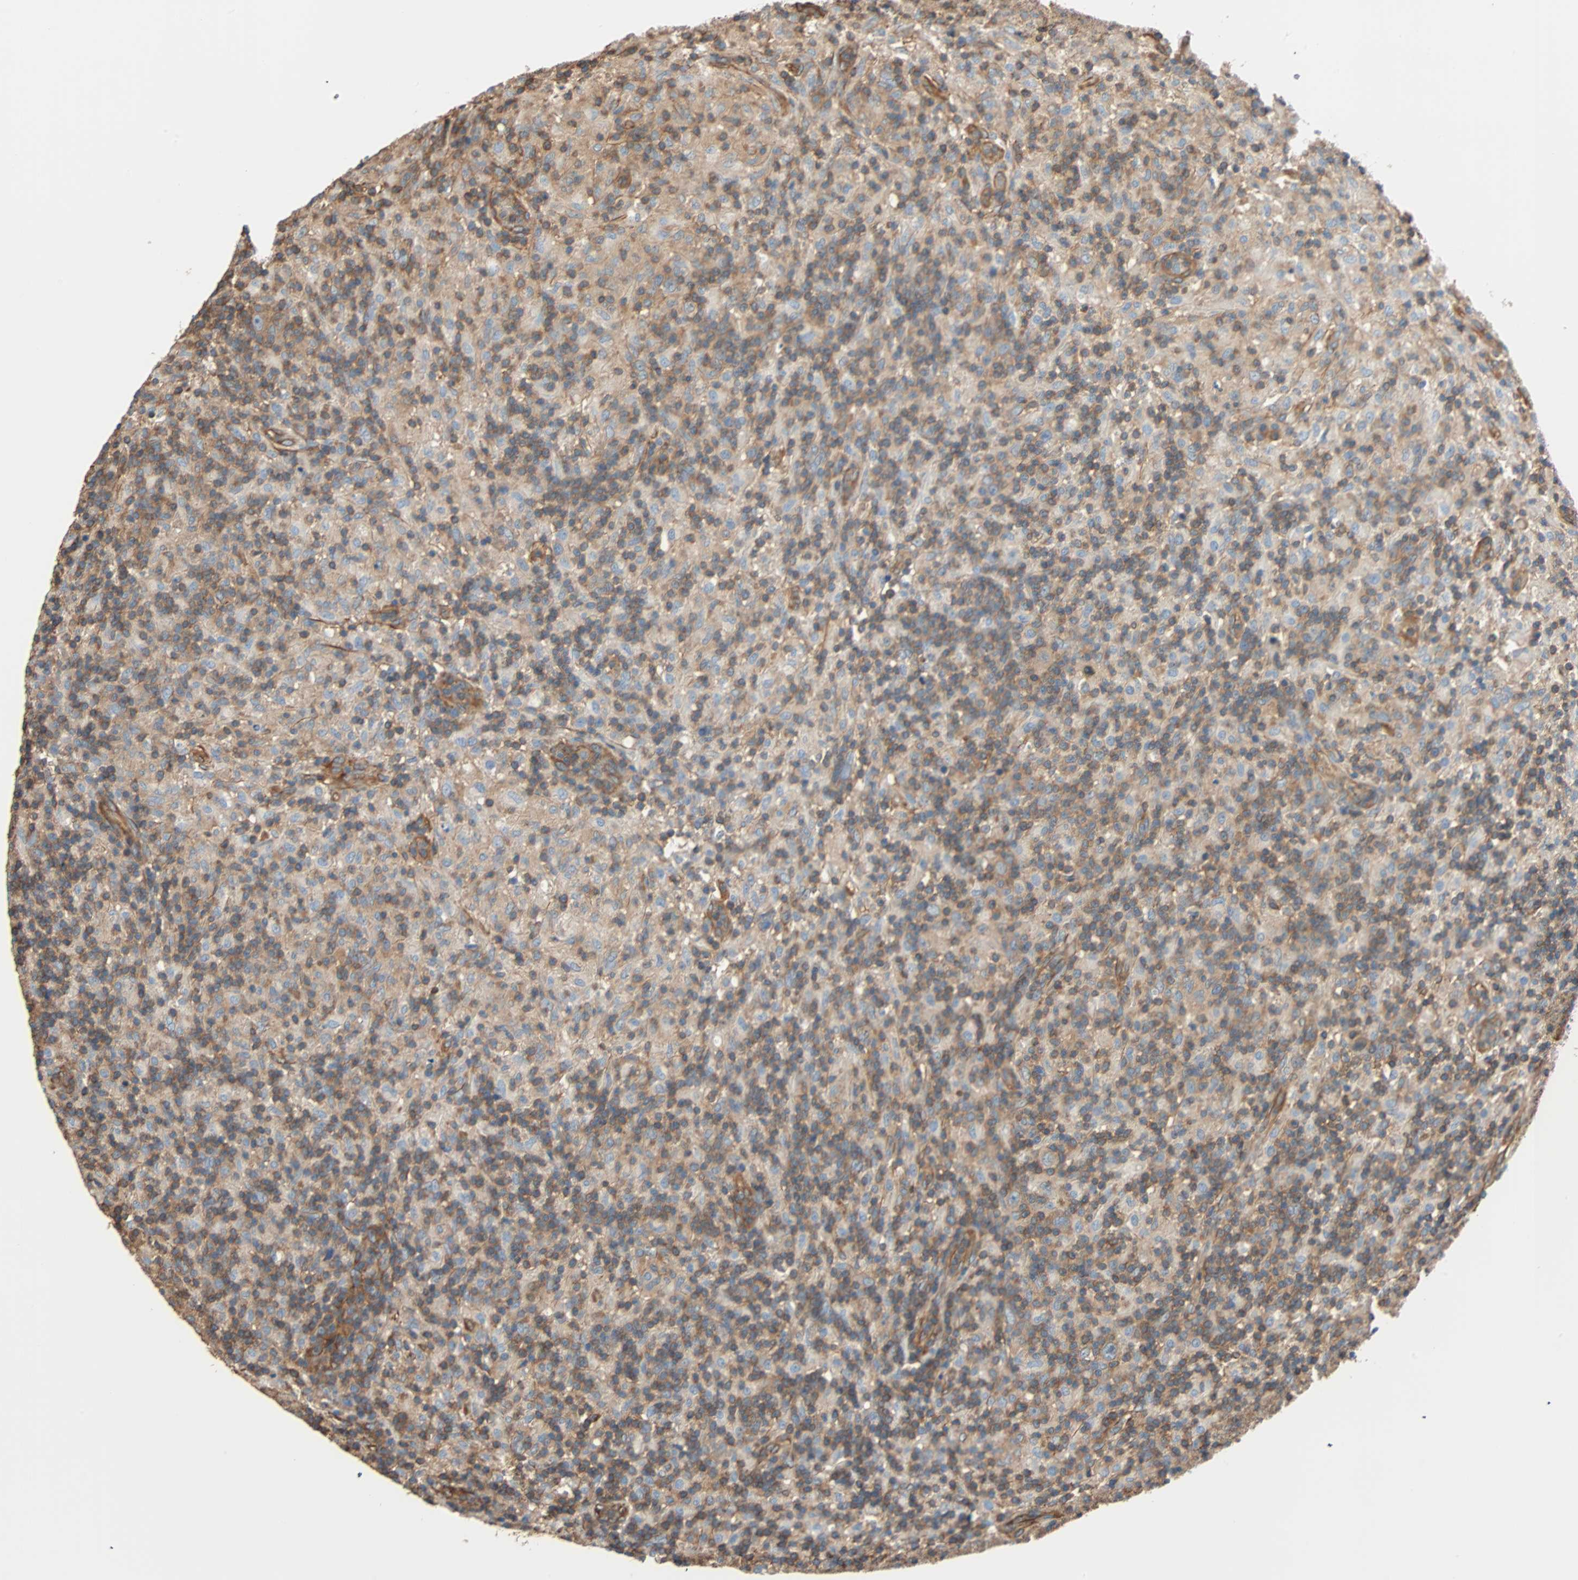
{"staining": {"intensity": "weak", "quantity": ">75%", "location": "cytoplasmic/membranous"}, "tissue": "lymphoma", "cell_type": "Tumor cells", "image_type": "cancer", "snomed": [{"axis": "morphology", "description": "Hodgkin's disease, NOS"}, {"axis": "topography", "description": "Lymph node"}], "caption": "Human lymphoma stained for a protein (brown) reveals weak cytoplasmic/membranous positive staining in approximately >75% of tumor cells.", "gene": "GALNT10", "patient": {"sex": "male", "age": 70}}